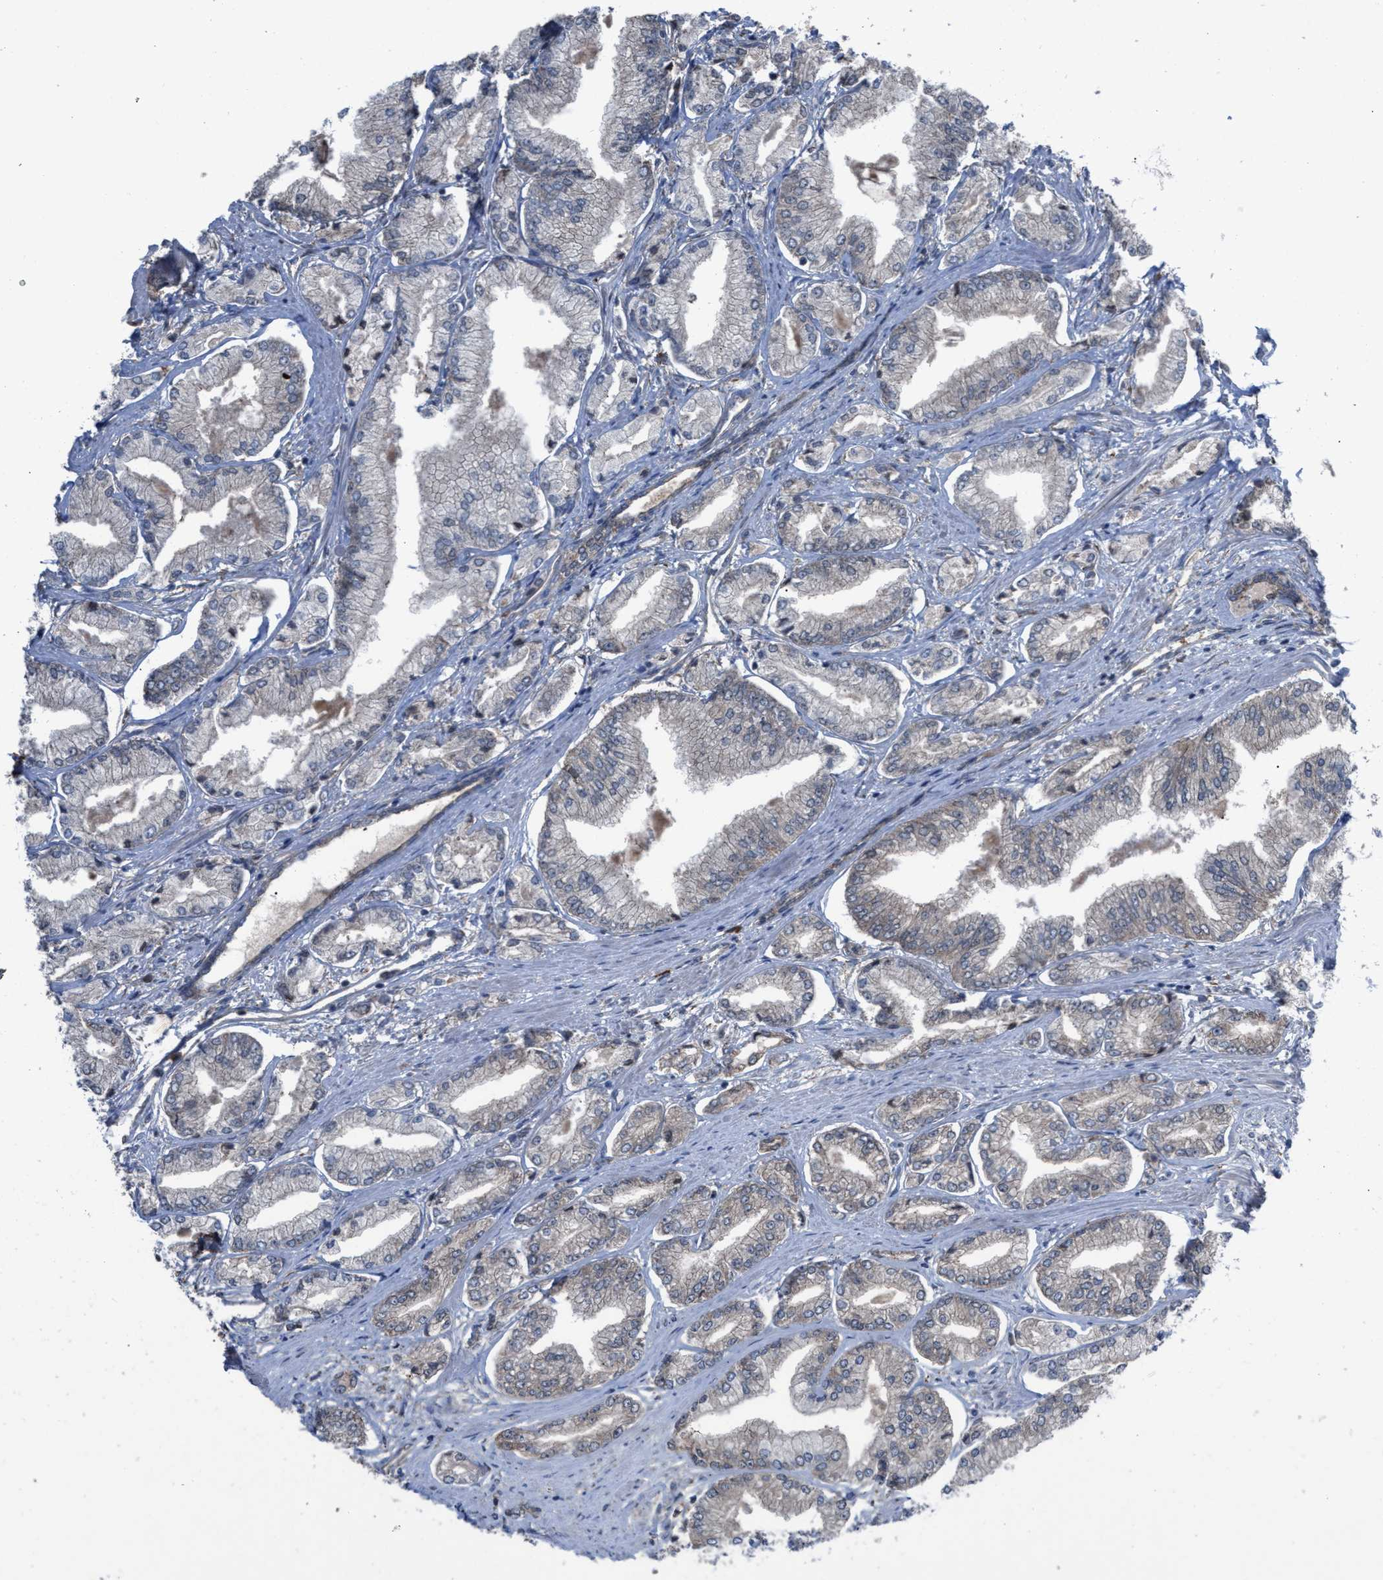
{"staining": {"intensity": "negative", "quantity": "none", "location": "none"}, "tissue": "prostate cancer", "cell_type": "Tumor cells", "image_type": "cancer", "snomed": [{"axis": "morphology", "description": "Adenocarcinoma, Low grade"}, {"axis": "topography", "description": "Prostate"}], "caption": "IHC photomicrograph of neoplastic tissue: human prostate cancer (adenocarcinoma (low-grade)) stained with DAB (3,3'-diaminobenzidine) shows no significant protein staining in tumor cells. The staining is performed using DAB brown chromogen with nuclei counter-stained in using hematoxylin.", "gene": "TP53BP2", "patient": {"sex": "male", "age": 52}}